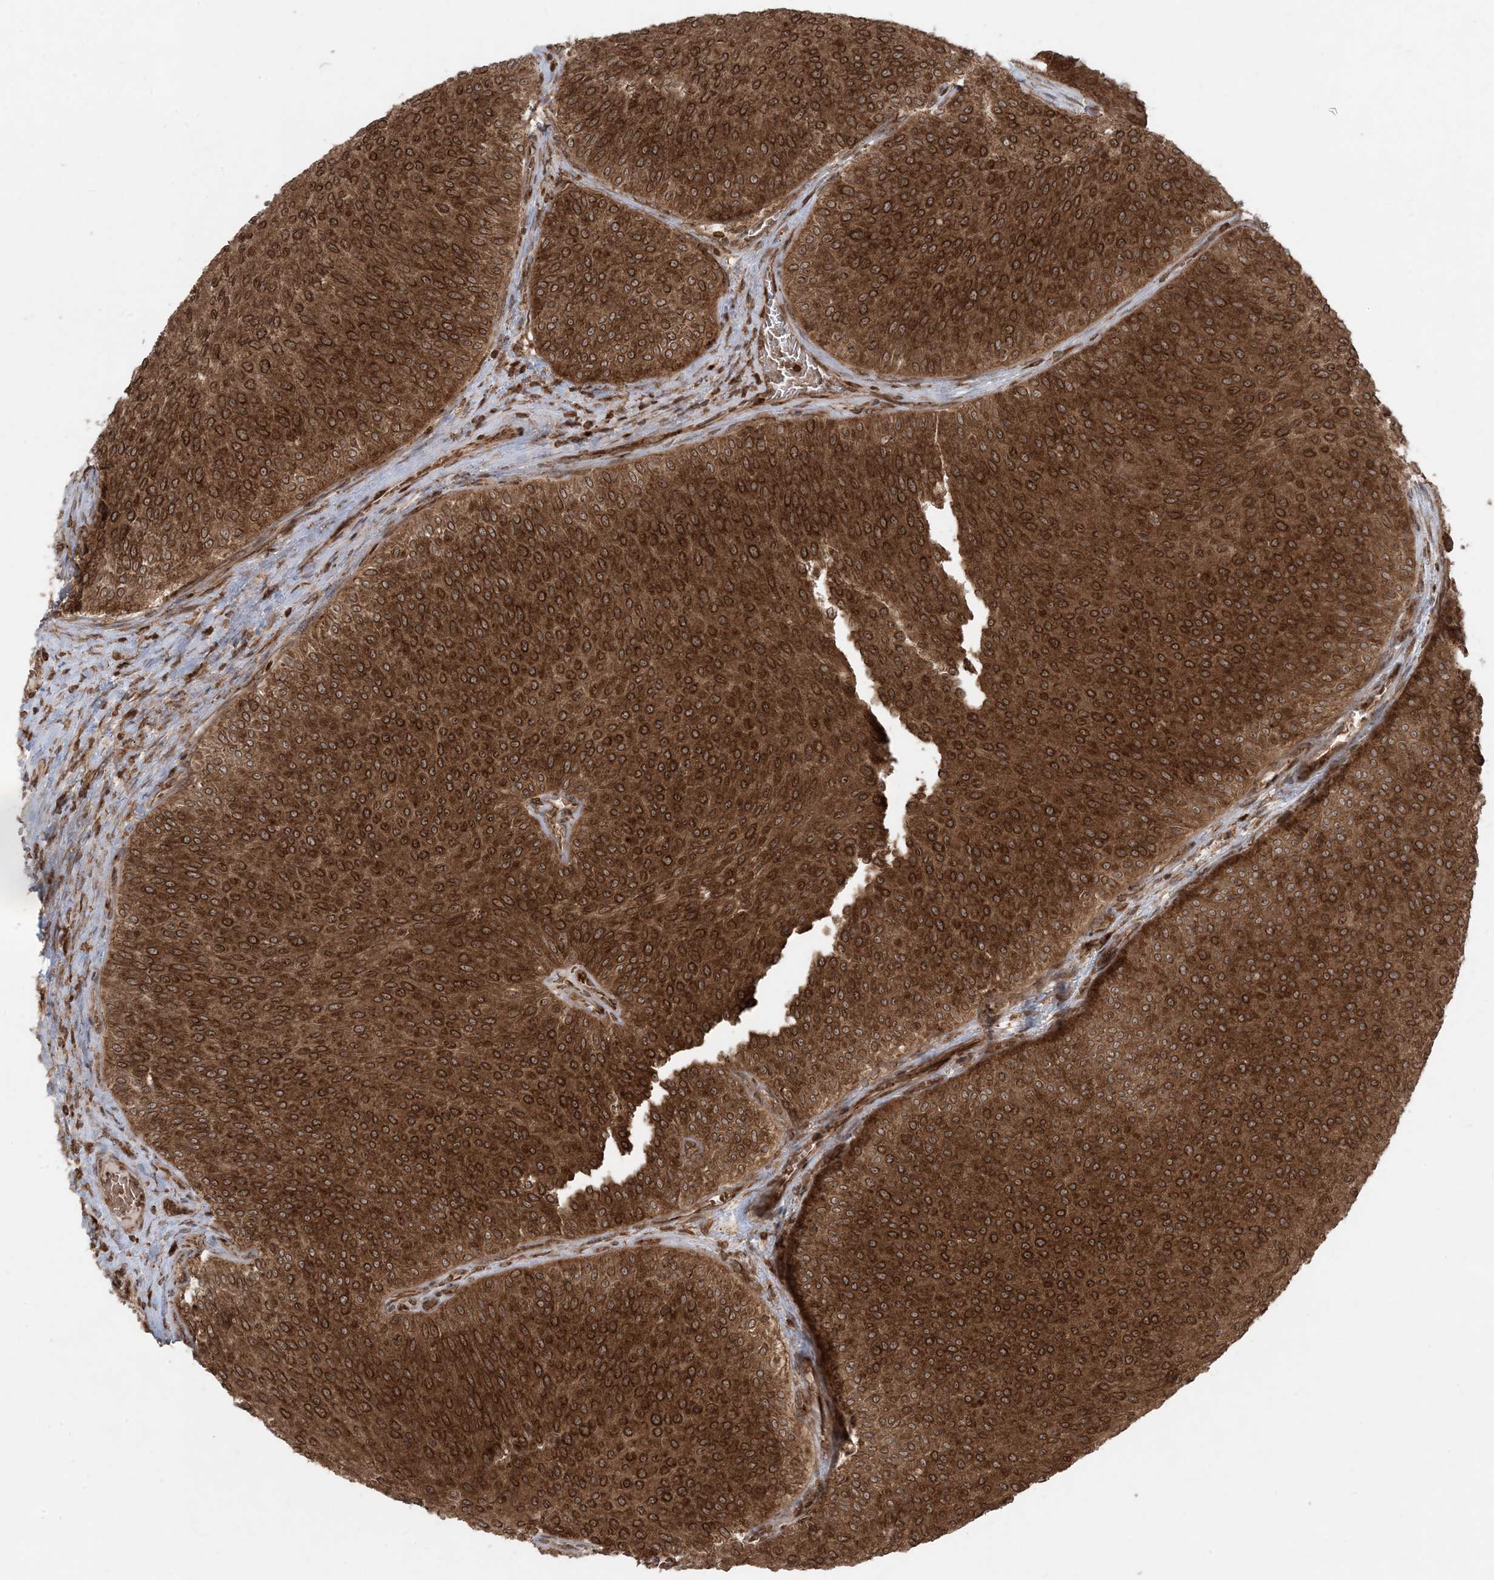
{"staining": {"intensity": "strong", "quantity": ">75%", "location": "cytoplasmic/membranous,nuclear"}, "tissue": "urothelial cancer", "cell_type": "Tumor cells", "image_type": "cancer", "snomed": [{"axis": "morphology", "description": "Urothelial carcinoma, Low grade"}, {"axis": "topography", "description": "Urinary bladder"}], "caption": "IHC (DAB (3,3'-diaminobenzidine)) staining of human urothelial cancer demonstrates strong cytoplasmic/membranous and nuclear protein expression in about >75% of tumor cells.", "gene": "DDX19B", "patient": {"sex": "male", "age": 78}}